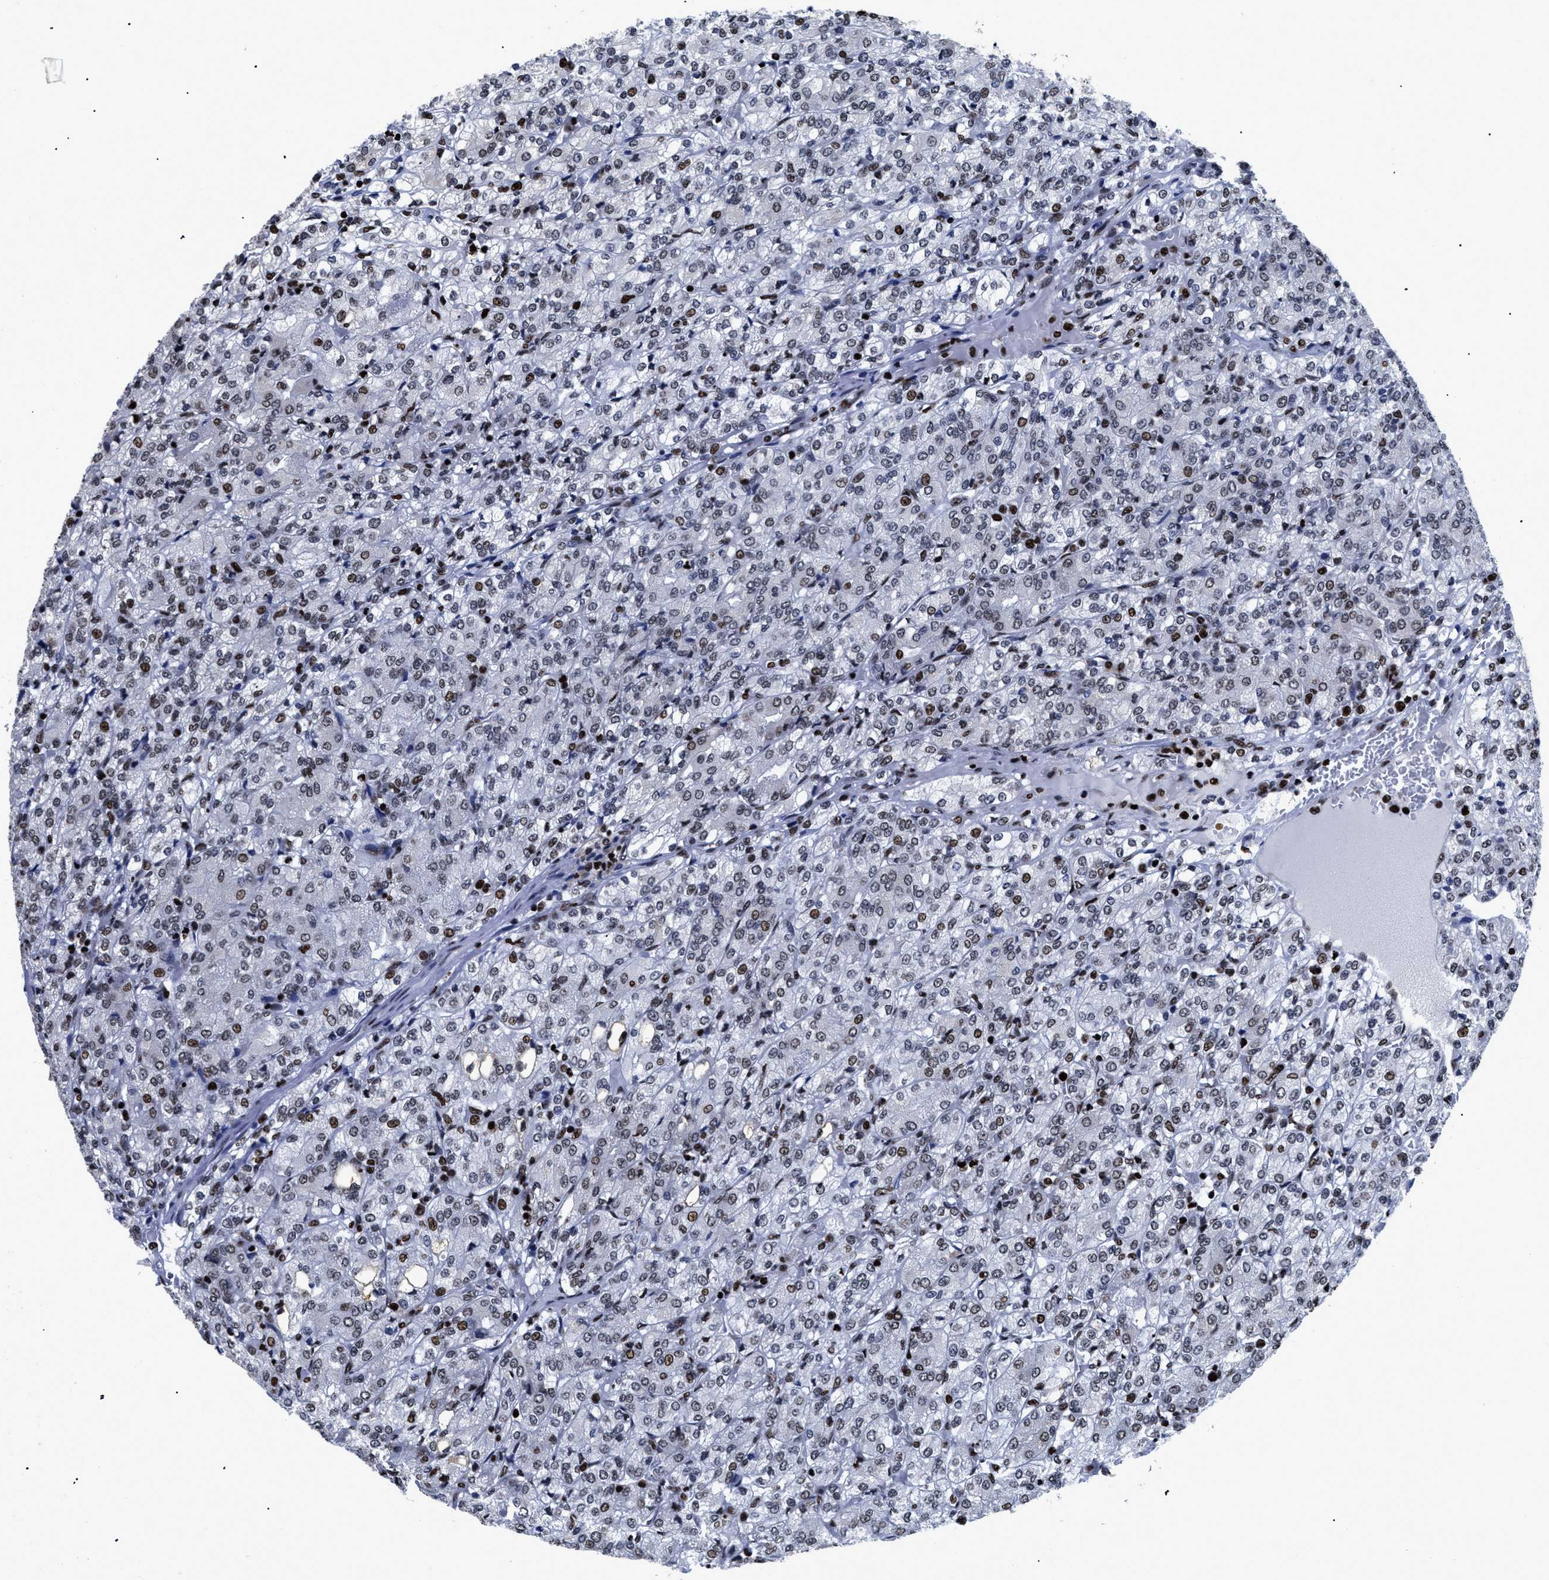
{"staining": {"intensity": "strong", "quantity": "<25%", "location": "nuclear"}, "tissue": "renal cancer", "cell_type": "Tumor cells", "image_type": "cancer", "snomed": [{"axis": "morphology", "description": "Adenocarcinoma, NOS"}, {"axis": "topography", "description": "Kidney"}], "caption": "Renal adenocarcinoma stained for a protein demonstrates strong nuclear positivity in tumor cells.", "gene": "CALHM3", "patient": {"sex": "male", "age": 77}}